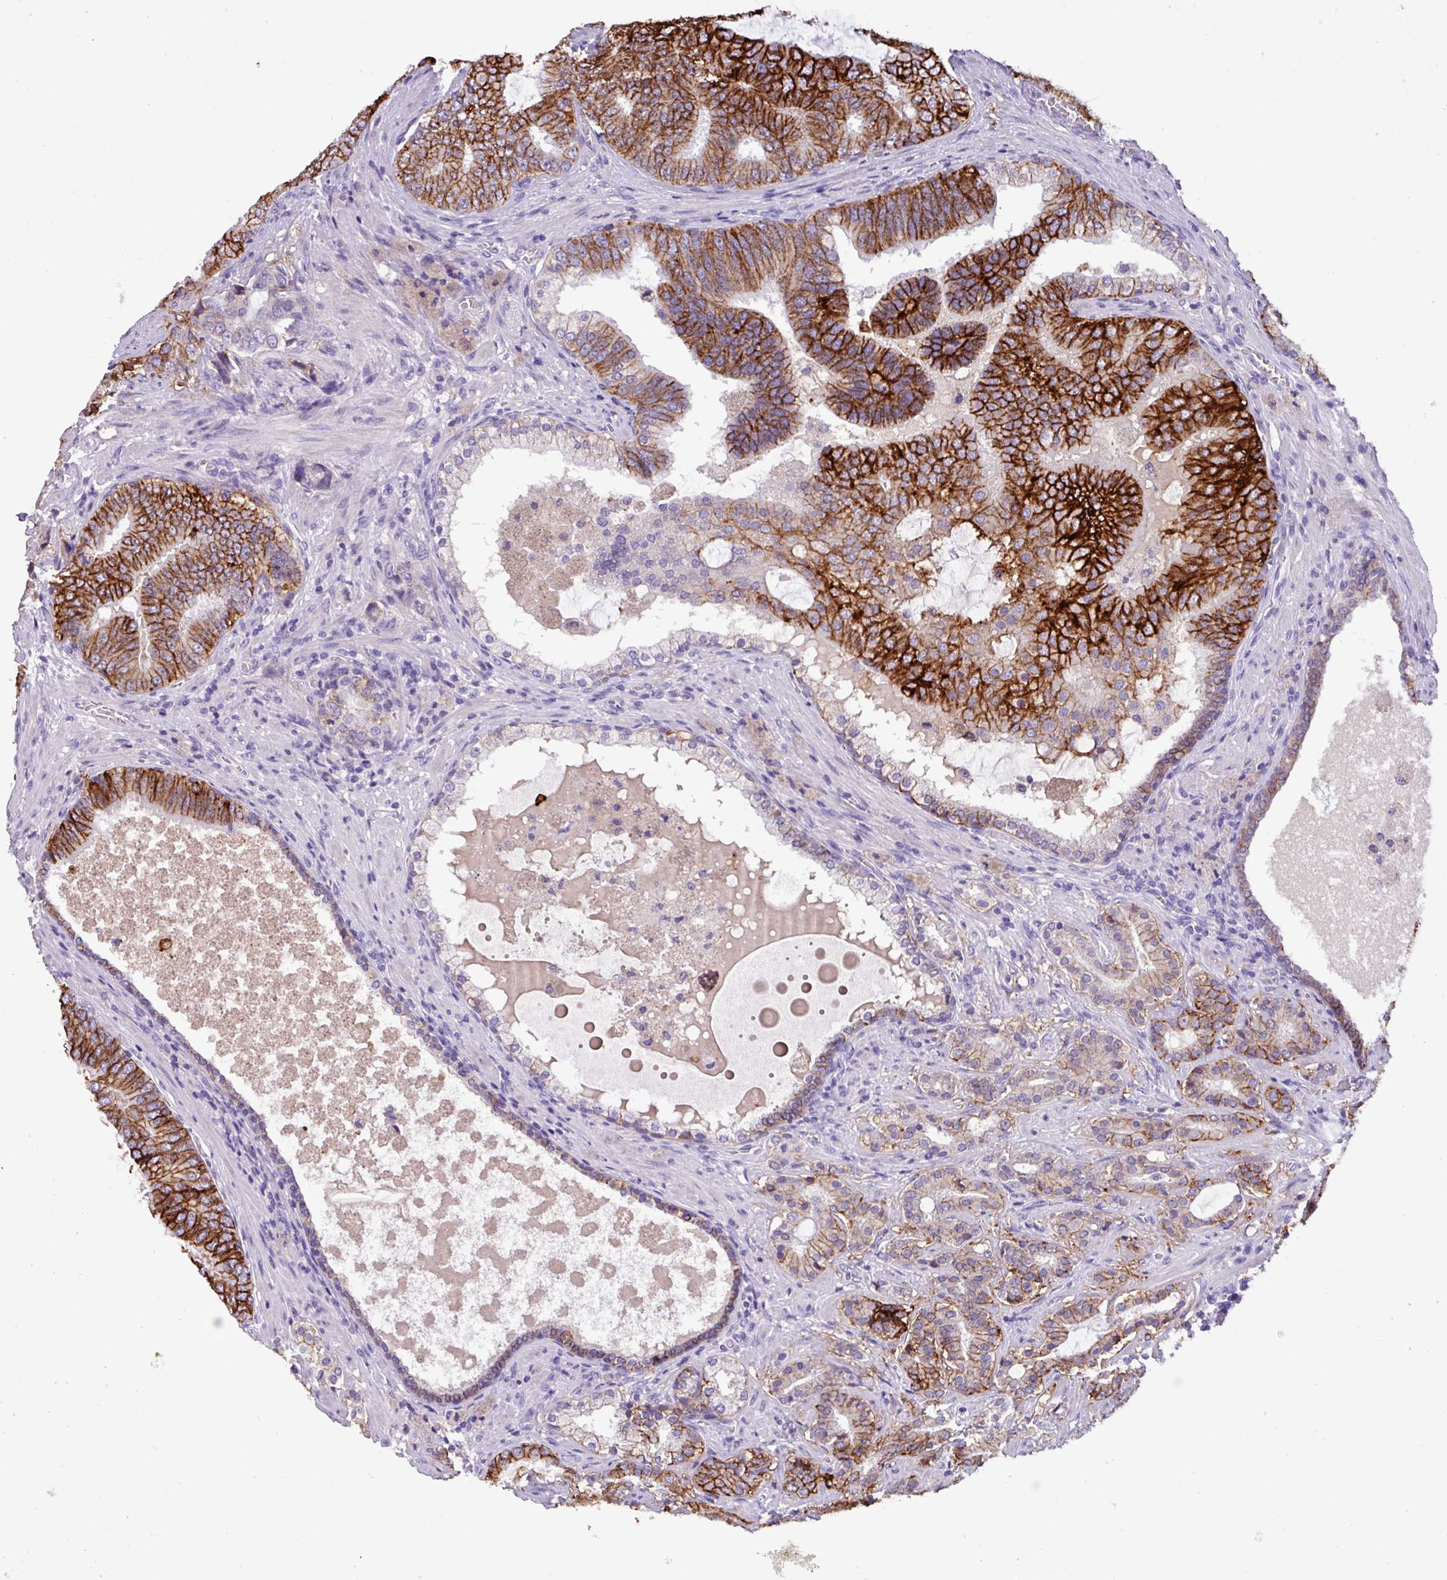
{"staining": {"intensity": "strong", "quantity": "25%-75%", "location": "cytoplasmic/membranous"}, "tissue": "prostate cancer", "cell_type": "Tumor cells", "image_type": "cancer", "snomed": [{"axis": "morphology", "description": "Adenocarcinoma, High grade"}, {"axis": "topography", "description": "Prostate"}], "caption": "Protein expression analysis of prostate high-grade adenocarcinoma shows strong cytoplasmic/membranous expression in about 25%-75% of tumor cells. The staining was performed using DAB (3,3'-diaminobenzidine) to visualize the protein expression in brown, while the nuclei were stained in blue with hematoxylin (Magnification: 20x).", "gene": "EPCAM", "patient": {"sex": "male", "age": 55}}